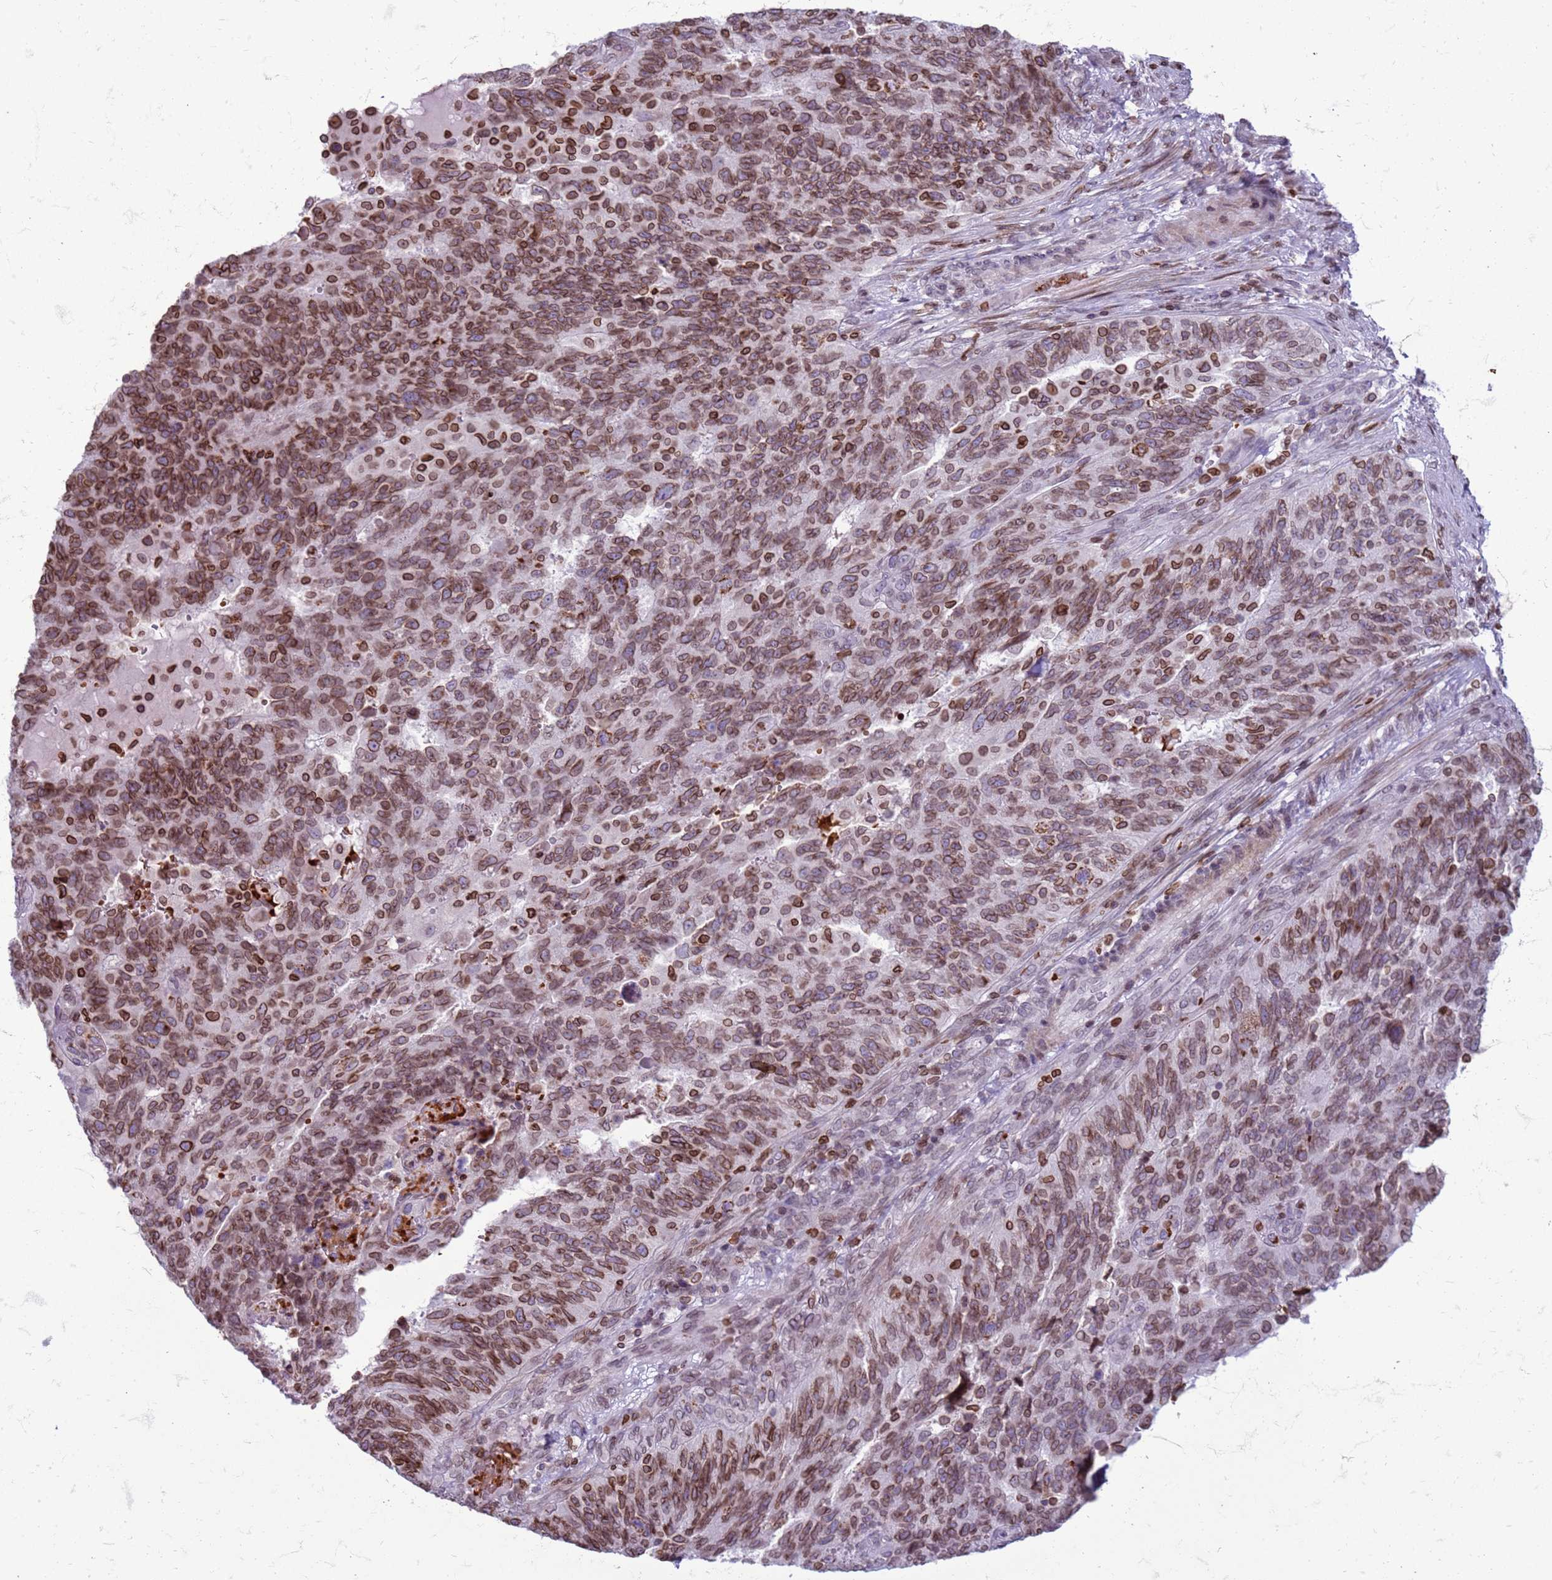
{"staining": {"intensity": "moderate", "quantity": ">75%", "location": "cytoplasmic/membranous,nuclear"}, "tissue": "endometrial cancer", "cell_type": "Tumor cells", "image_type": "cancer", "snomed": [{"axis": "morphology", "description": "Adenocarcinoma, NOS"}, {"axis": "topography", "description": "Endometrium"}], "caption": "Brown immunohistochemical staining in human adenocarcinoma (endometrial) exhibits moderate cytoplasmic/membranous and nuclear expression in about >75% of tumor cells.", "gene": "METTL25B", "patient": {"sex": "female", "age": 66}}